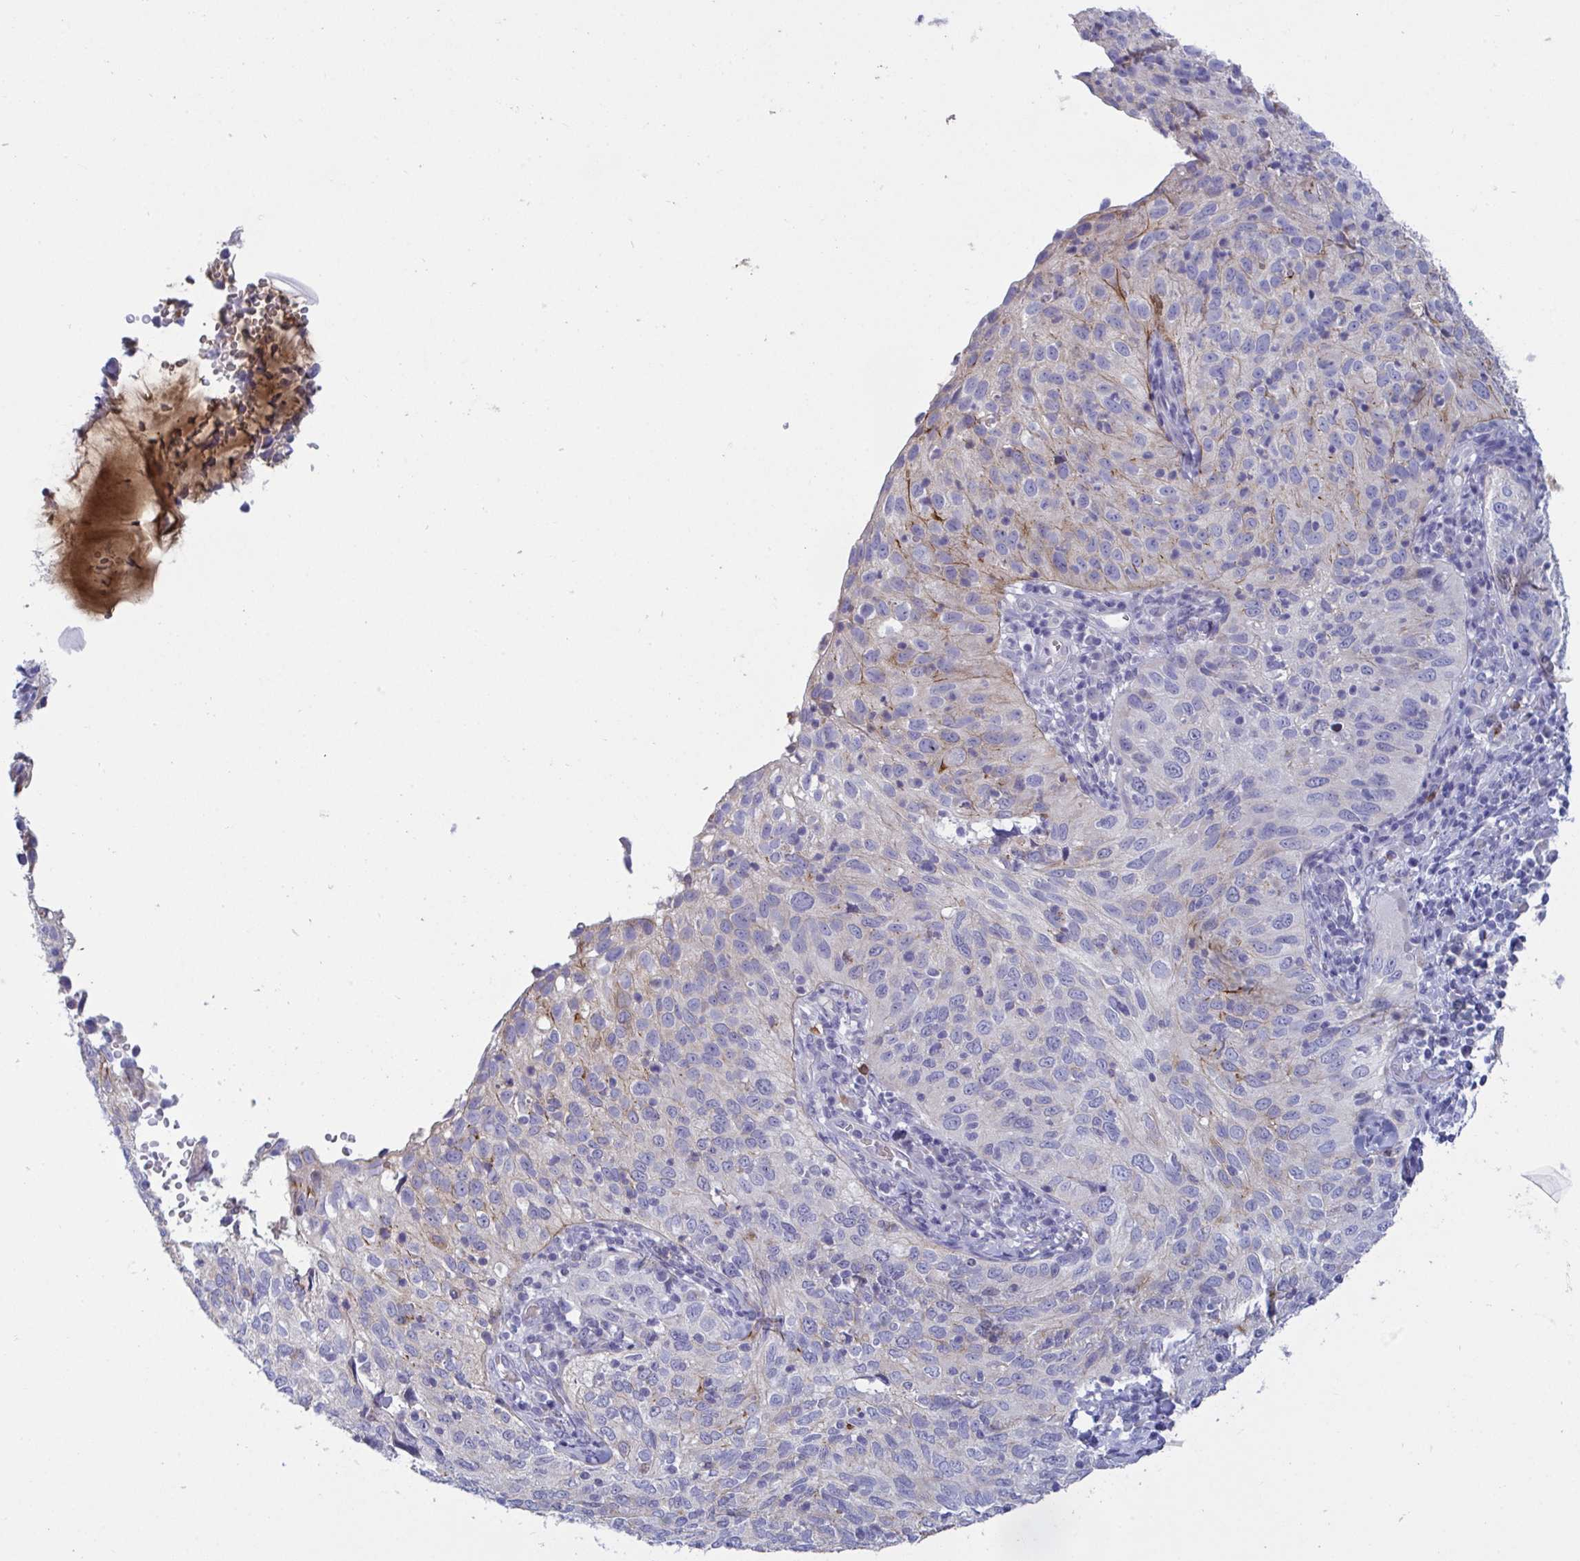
{"staining": {"intensity": "negative", "quantity": "none", "location": "none"}, "tissue": "cervical cancer", "cell_type": "Tumor cells", "image_type": "cancer", "snomed": [{"axis": "morphology", "description": "Squamous cell carcinoma, NOS"}, {"axis": "topography", "description": "Cervix"}], "caption": "Immunohistochemistry (IHC) of human cervical cancer (squamous cell carcinoma) shows no staining in tumor cells. (DAB immunohistochemistry, high magnification).", "gene": "TAS2R38", "patient": {"sex": "female", "age": 52}}